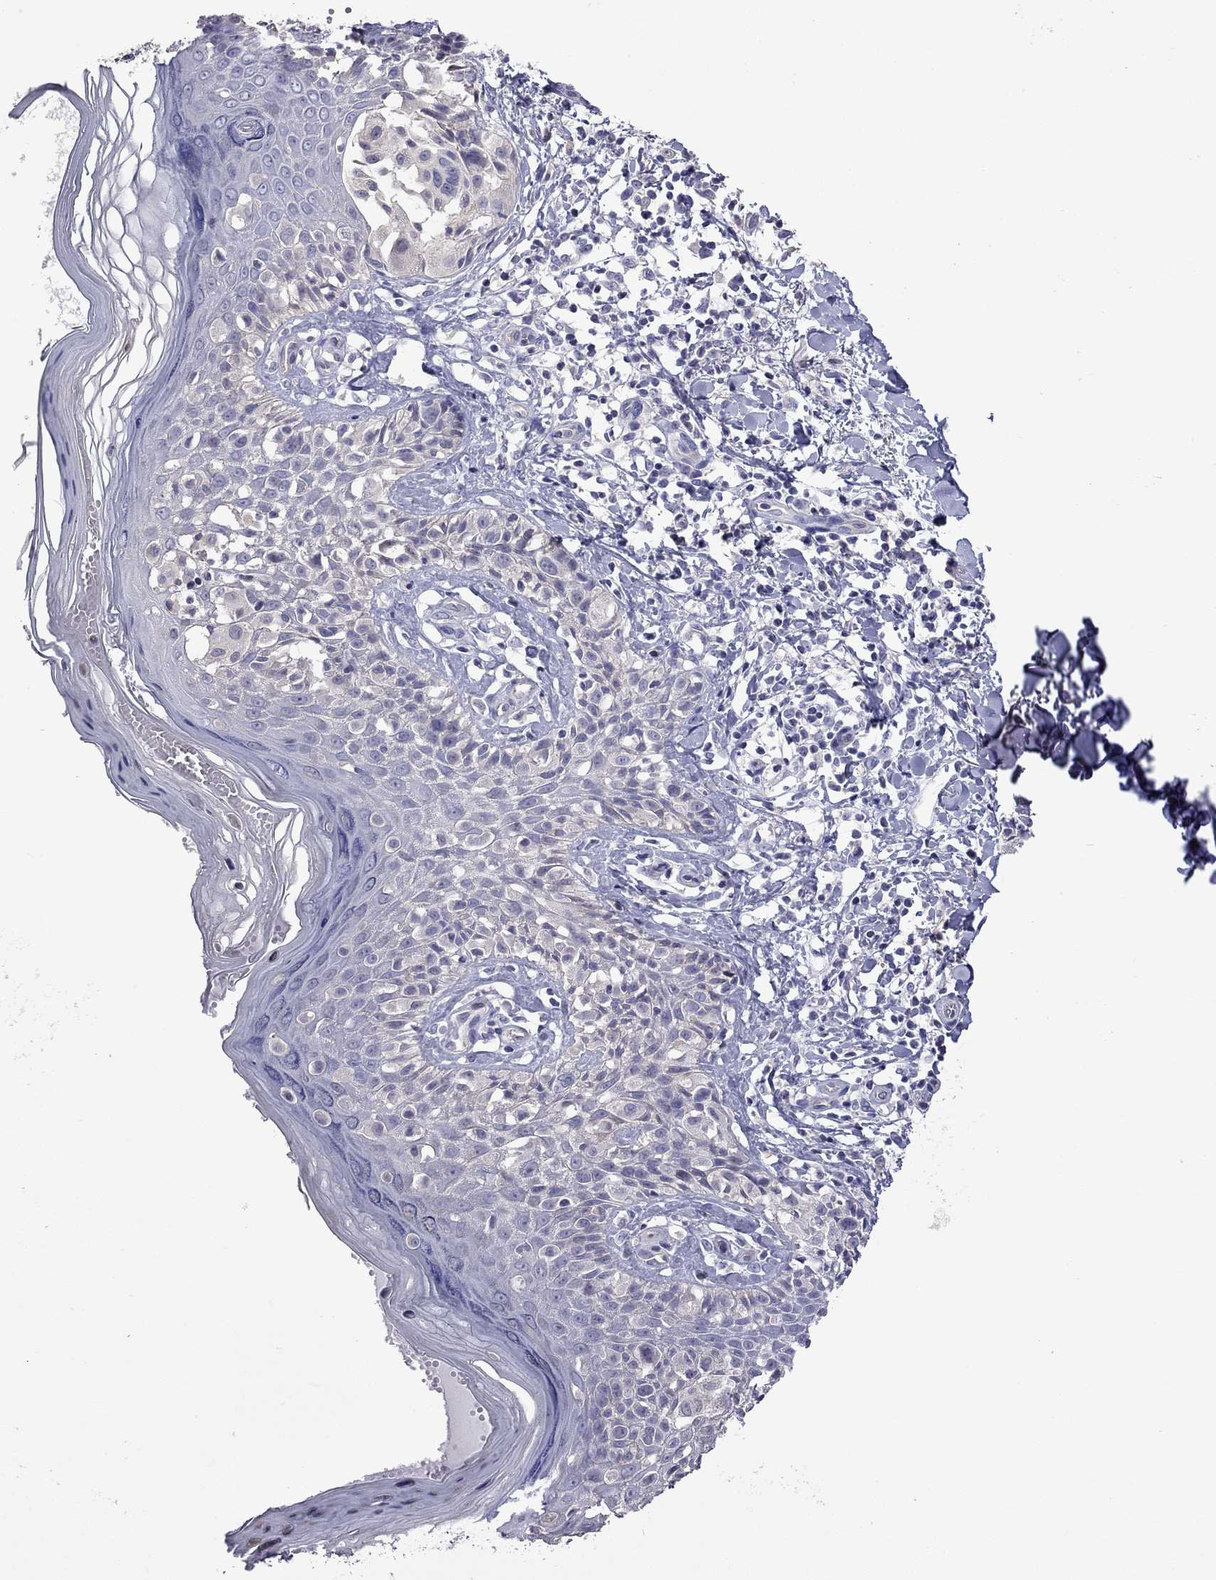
{"staining": {"intensity": "negative", "quantity": "none", "location": "none"}, "tissue": "melanoma", "cell_type": "Tumor cells", "image_type": "cancer", "snomed": [{"axis": "morphology", "description": "Malignant melanoma, NOS"}, {"axis": "topography", "description": "Skin"}], "caption": "Human malignant melanoma stained for a protein using immunohistochemistry (IHC) shows no staining in tumor cells.", "gene": "FEZ1", "patient": {"sex": "female", "age": 73}}